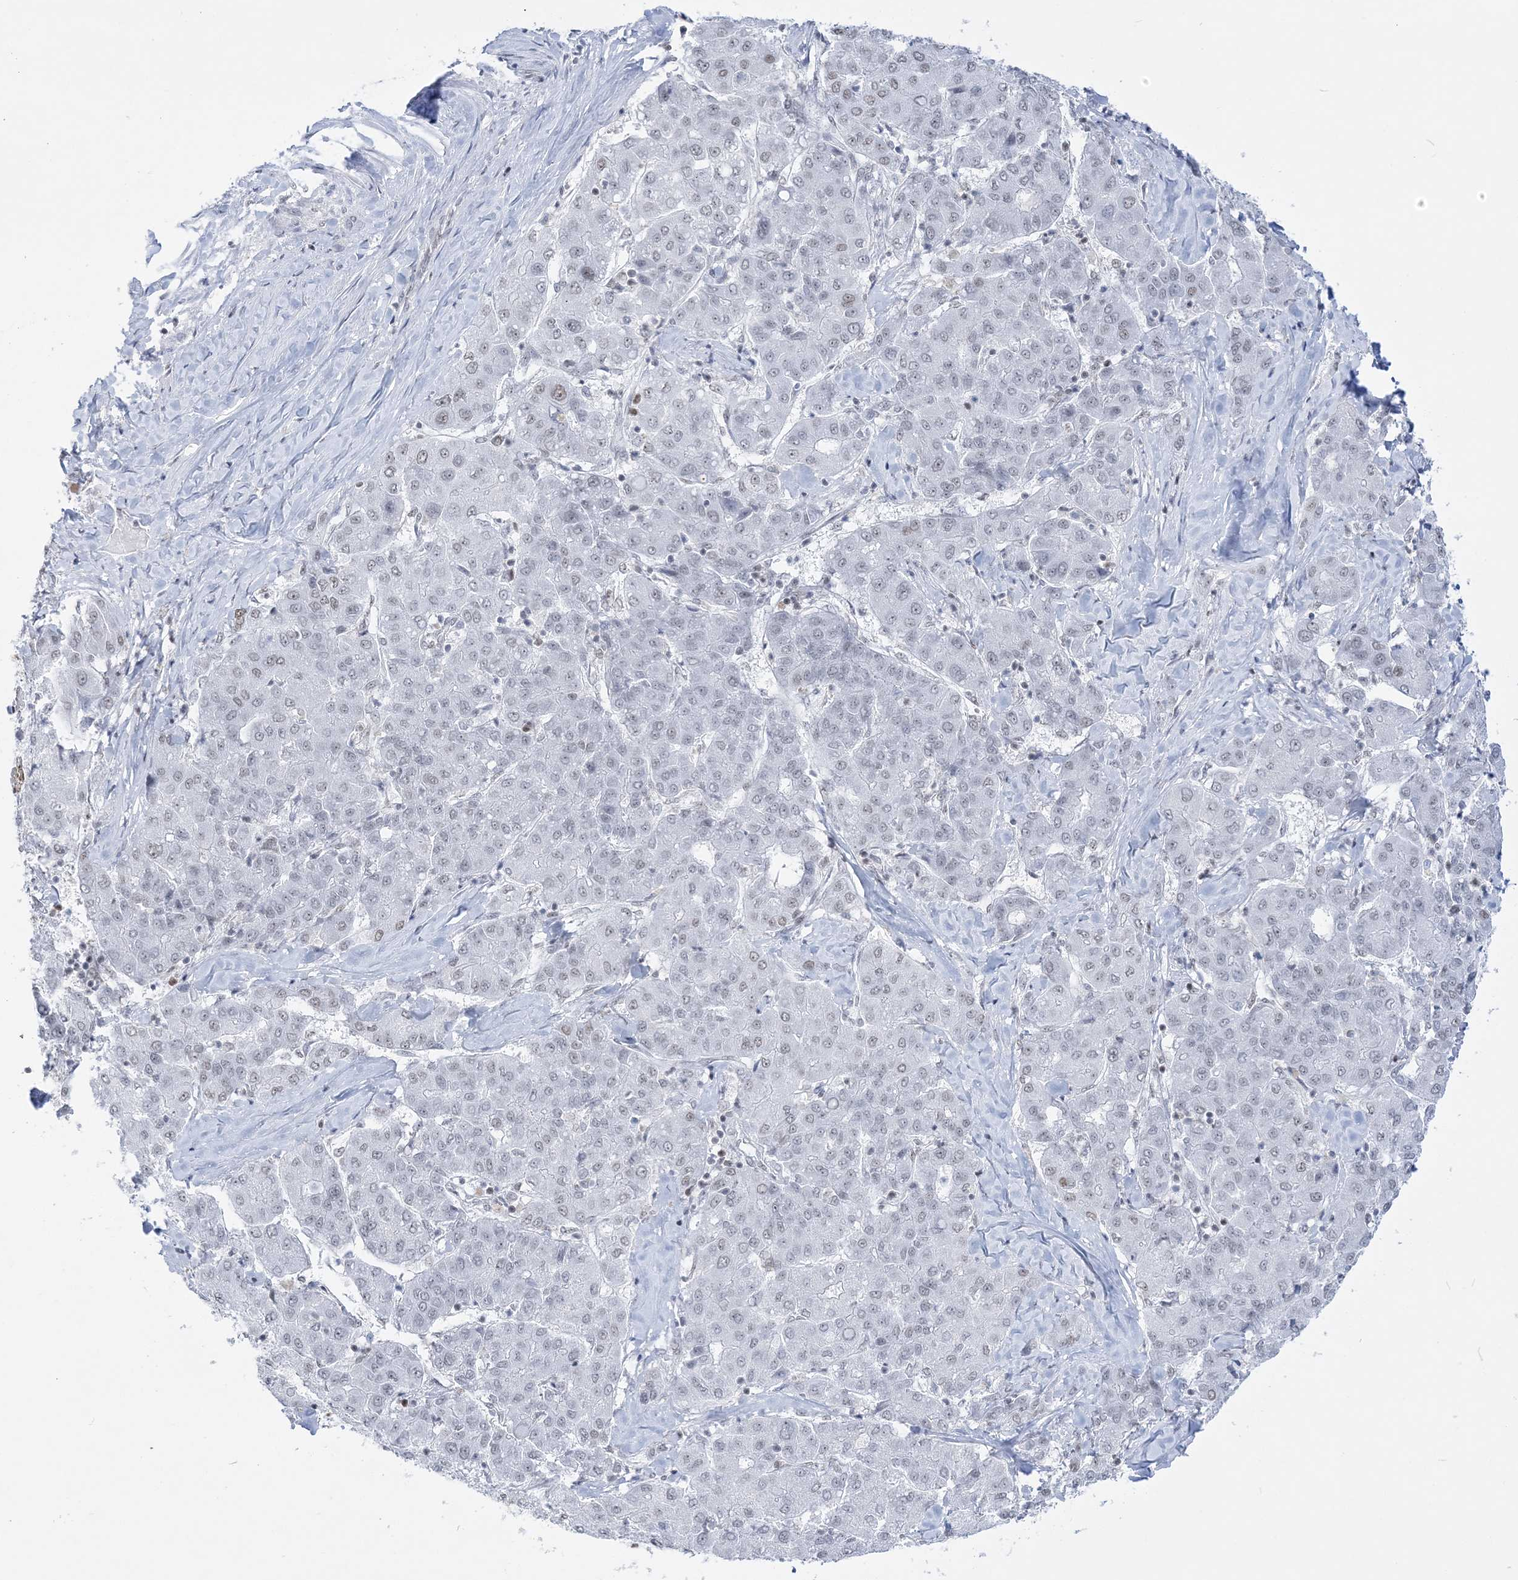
{"staining": {"intensity": "negative", "quantity": "none", "location": "none"}, "tissue": "liver cancer", "cell_type": "Tumor cells", "image_type": "cancer", "snomed": [{"axis": "morphology", "description": "Carcinoma, Hepatocellular, NOS"}, {"axis": "topography", "description": "Liver"}], "caption": "Liver cancer was stained to show a protein in brown. There is no significant expression in tumor cells.", "gene": "DDX21", "patient": {"sex": "male", "age": 65}}